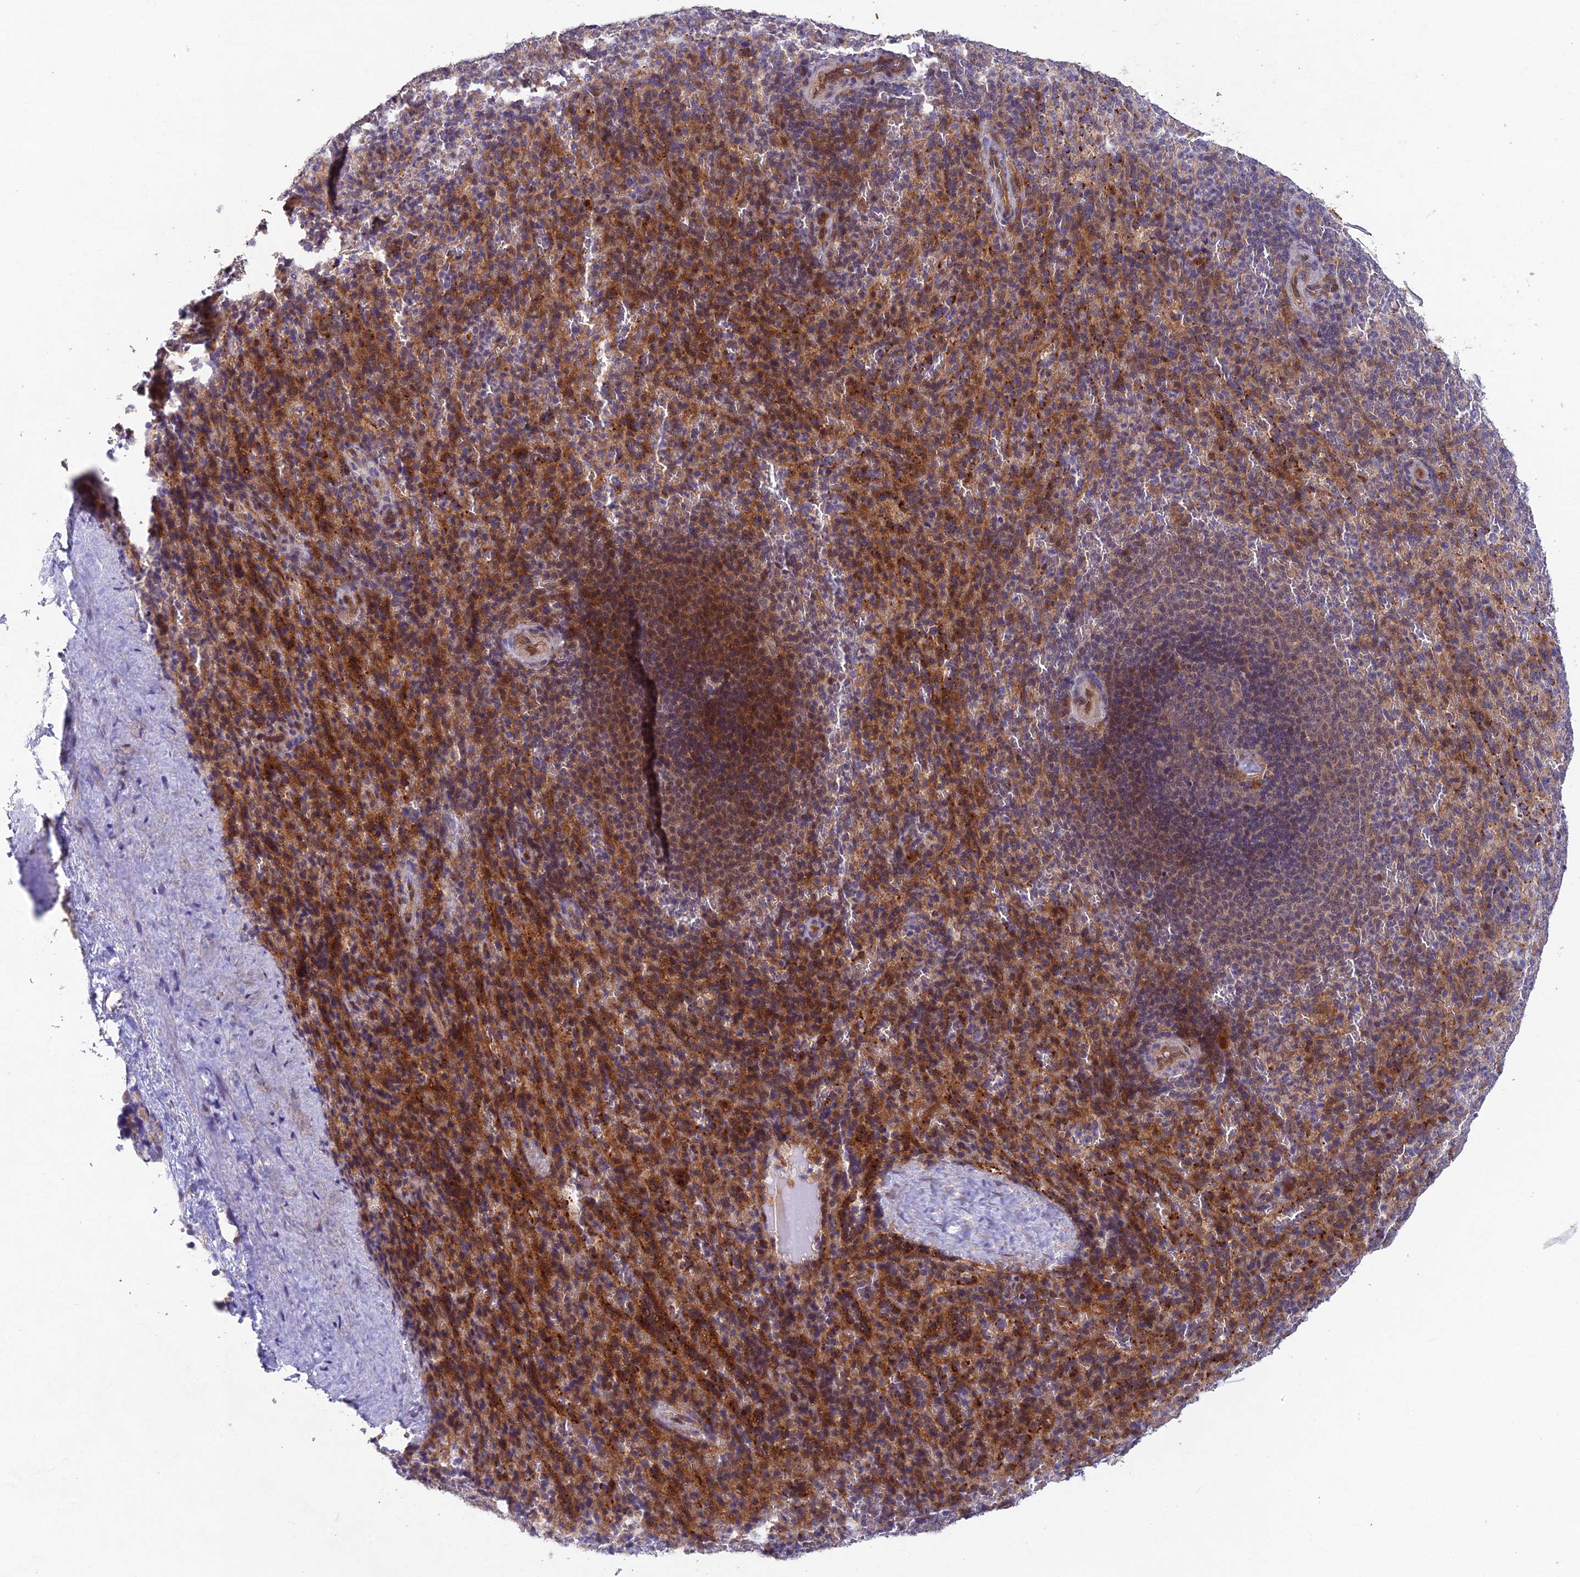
{"staining": {"intensity": "moderate", "quantity": "<25%", "location": "cytoplasmic/membranous"}, "tissue": "spleen", "cell_type": "Cells in red pulp", "image_type": "normal", "snomed": [{"axis": "morphology", "description": "Normal tissue, NOS"}, {"axis": "topography", "description": "Spleen"}], "caption": "DAB (3,3'-diaminobenzidine) immunohistochemical staining of unremarkable spleen displays moderate cytoplasmic/membranous protein positivity in about <25% of cells in red pulp.", "gene": "NSMCE1", "patient": {"sex": "female", "age": 21}}